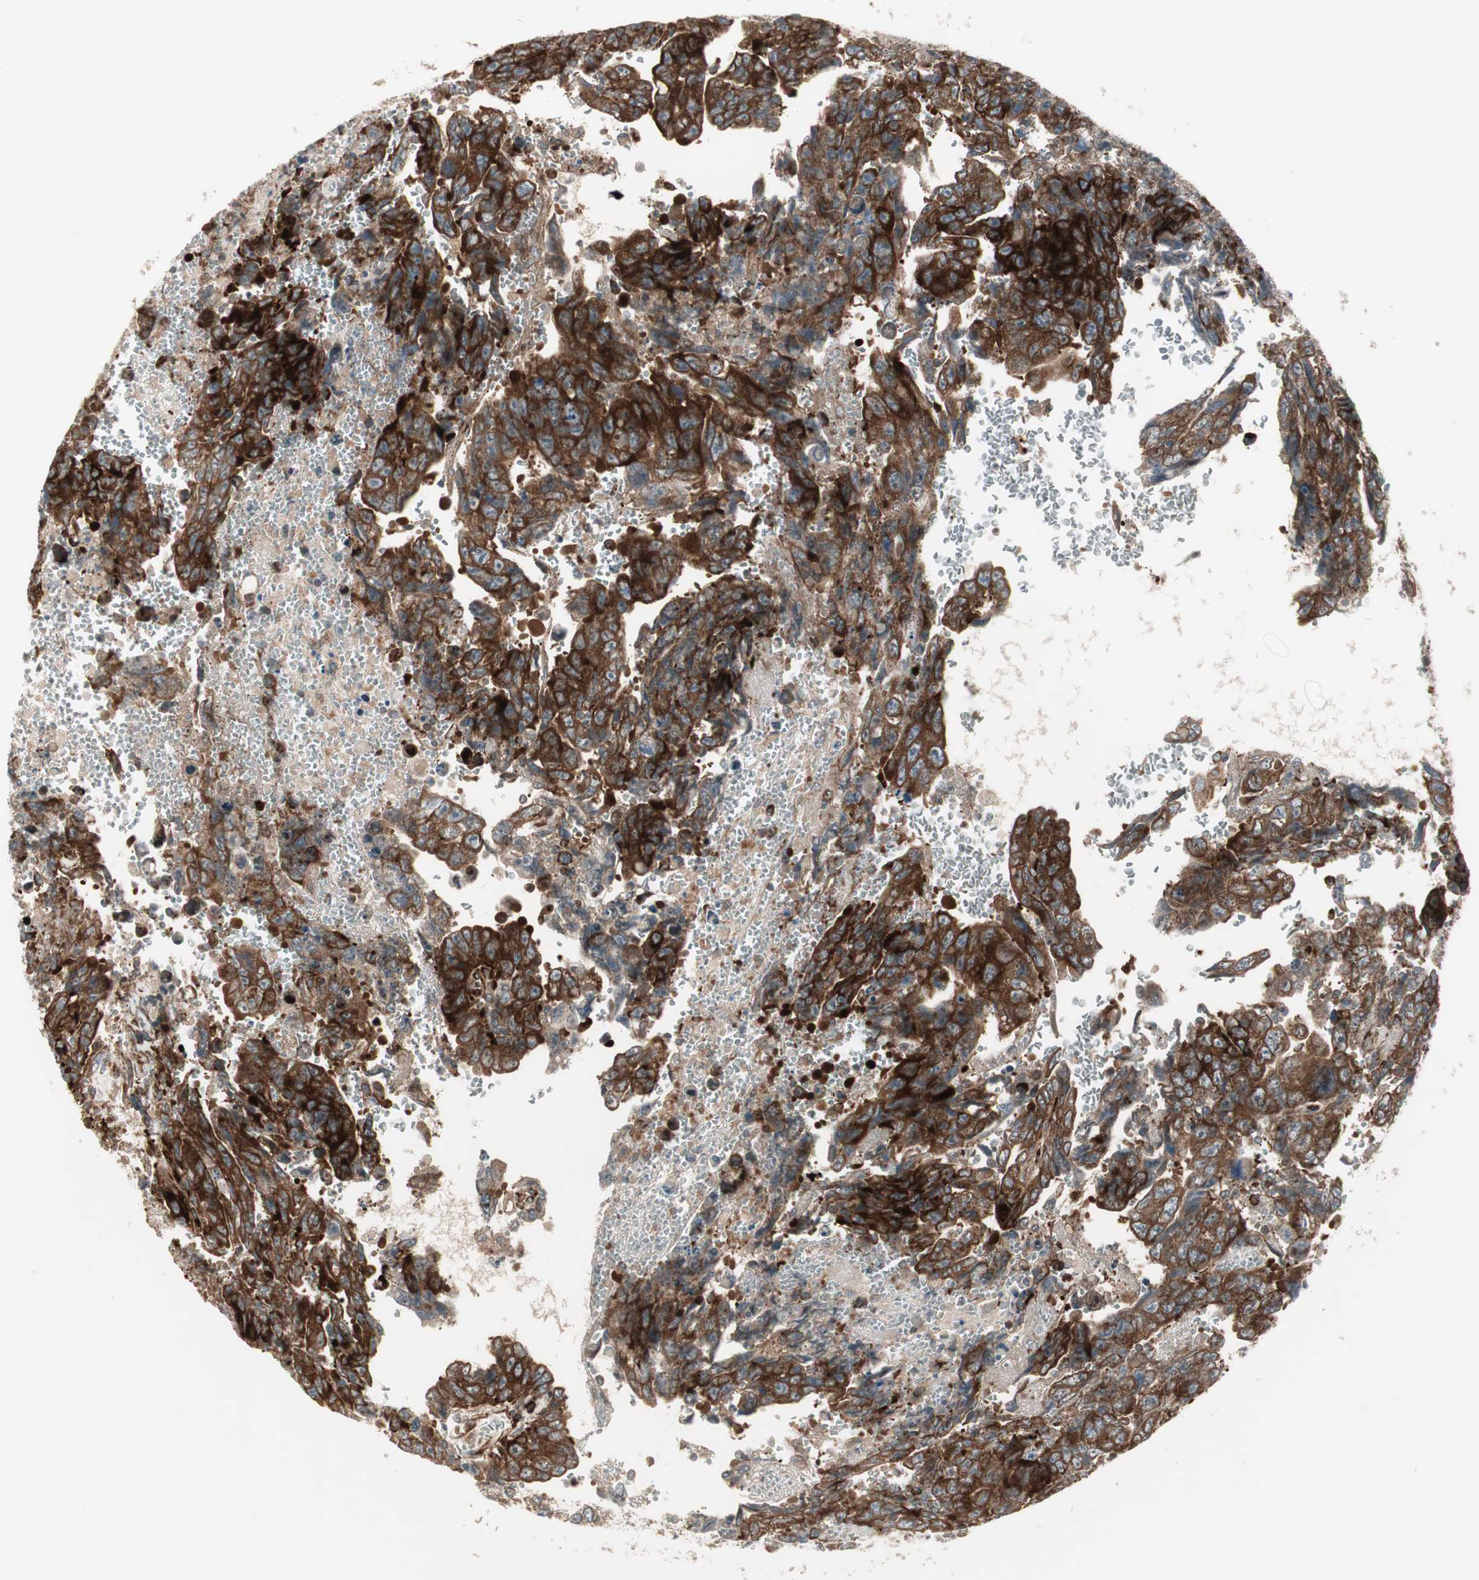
{"staining": {"intensity": "strong", "quantity": ">75%", "location": "cytoplasmic/membranous"}, "tissue": "testis cancer", "cell_type": "Tumor cells", "image_type": "cancer", "snomed": [{"axis": "morphology", "description": "Carcinoma, Embryonal, NOS"}, {"axis": "topography", "description": "Testis"}], "caption": "Brown immunohistochemical staining in human testis cancer displays strong cytoplasmic/membranous positivity in approximately >75% of tumor cells.", "gene": "PPP2R5E", "patient": {"sex": "male", "age": 28}}